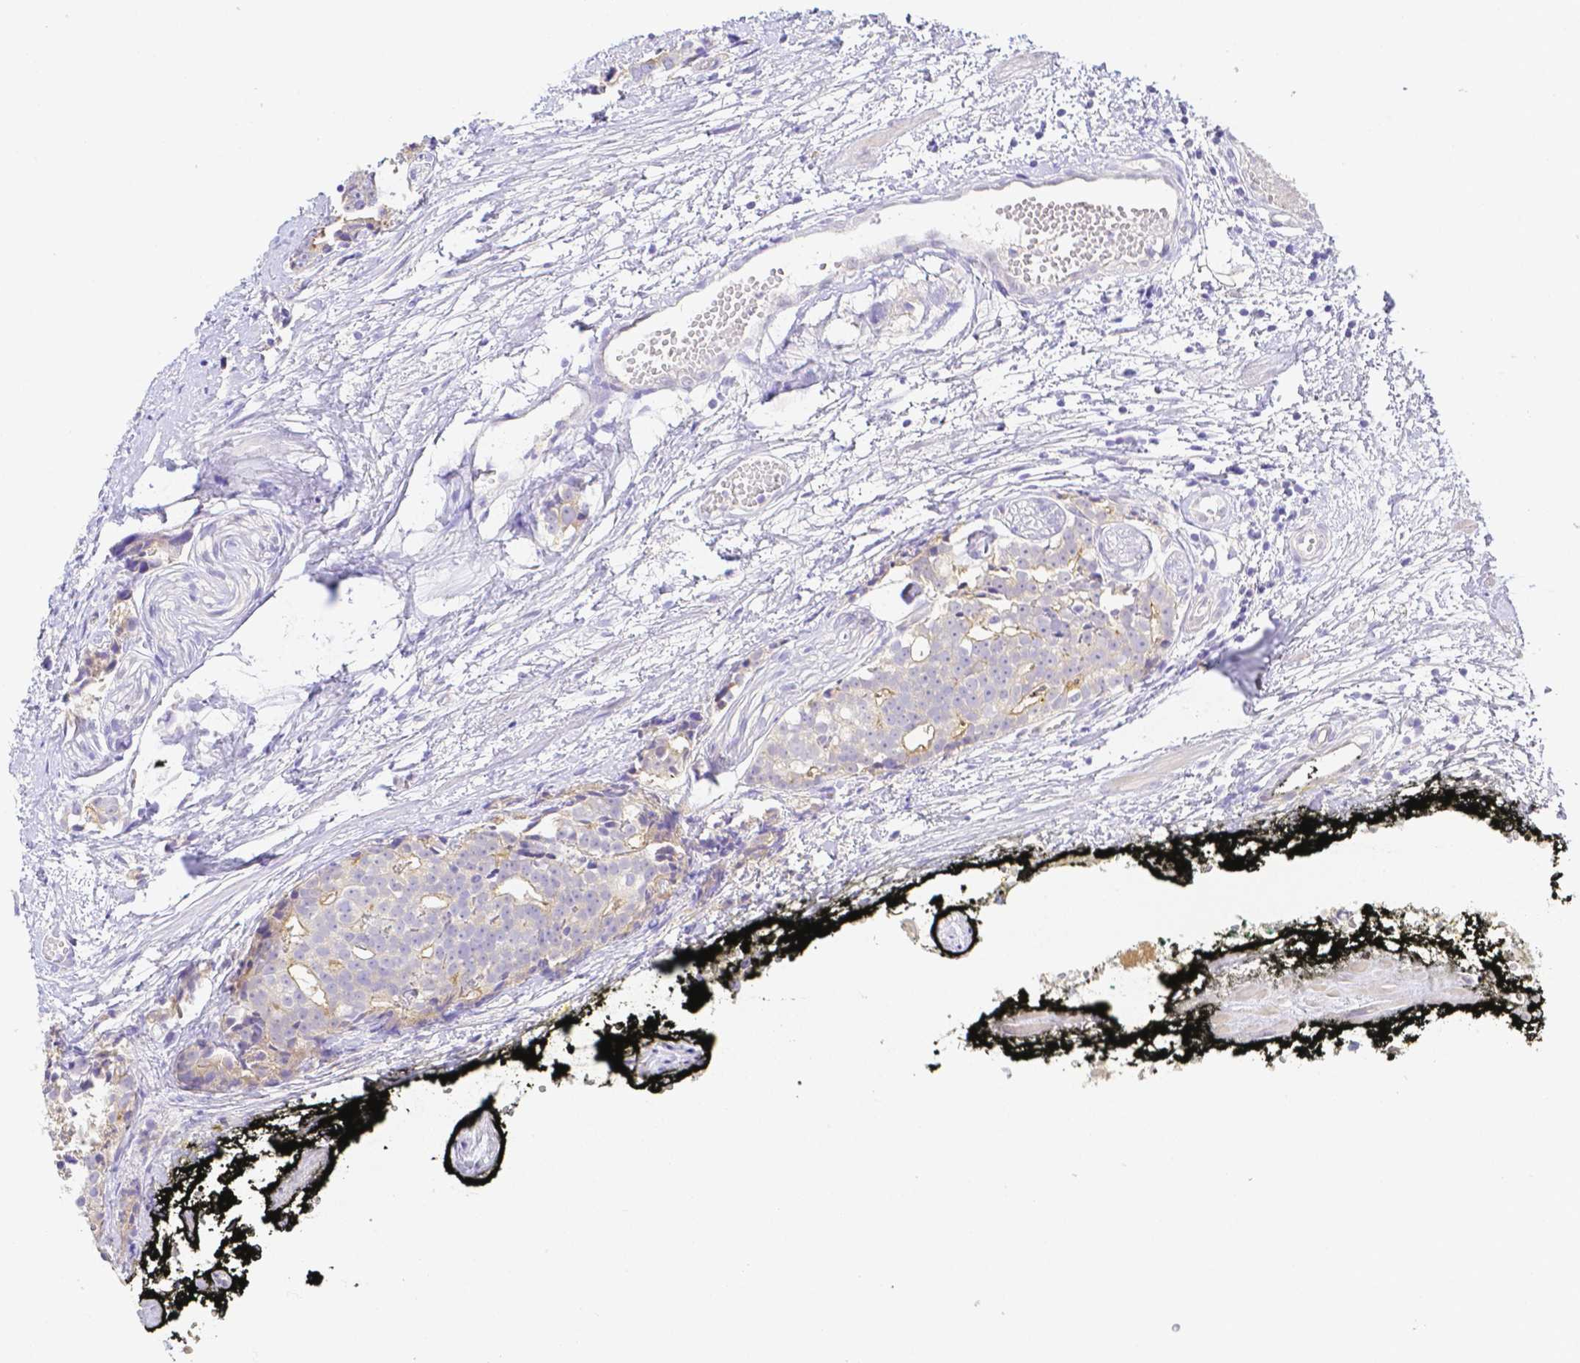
{"staining": {"intensity": "negative", "quantity": "none", "location": "none"}, "tissue": "prostate cancer", "cell_type": "Tumor cells", "image_type": "cancer", "snomed": [{"axis": "morphology", "description": "Adenocarcinoma, High grade"}, {"axis": "topography", "description": "Prostate"}], "caption": "This is an immunohistochemistry image of prostate cancer (high-grade adenocarcinoma). There is no staining in tumor cells.", "gene": "ZG16B", "patient": {"sex": "male", "age": 71}}